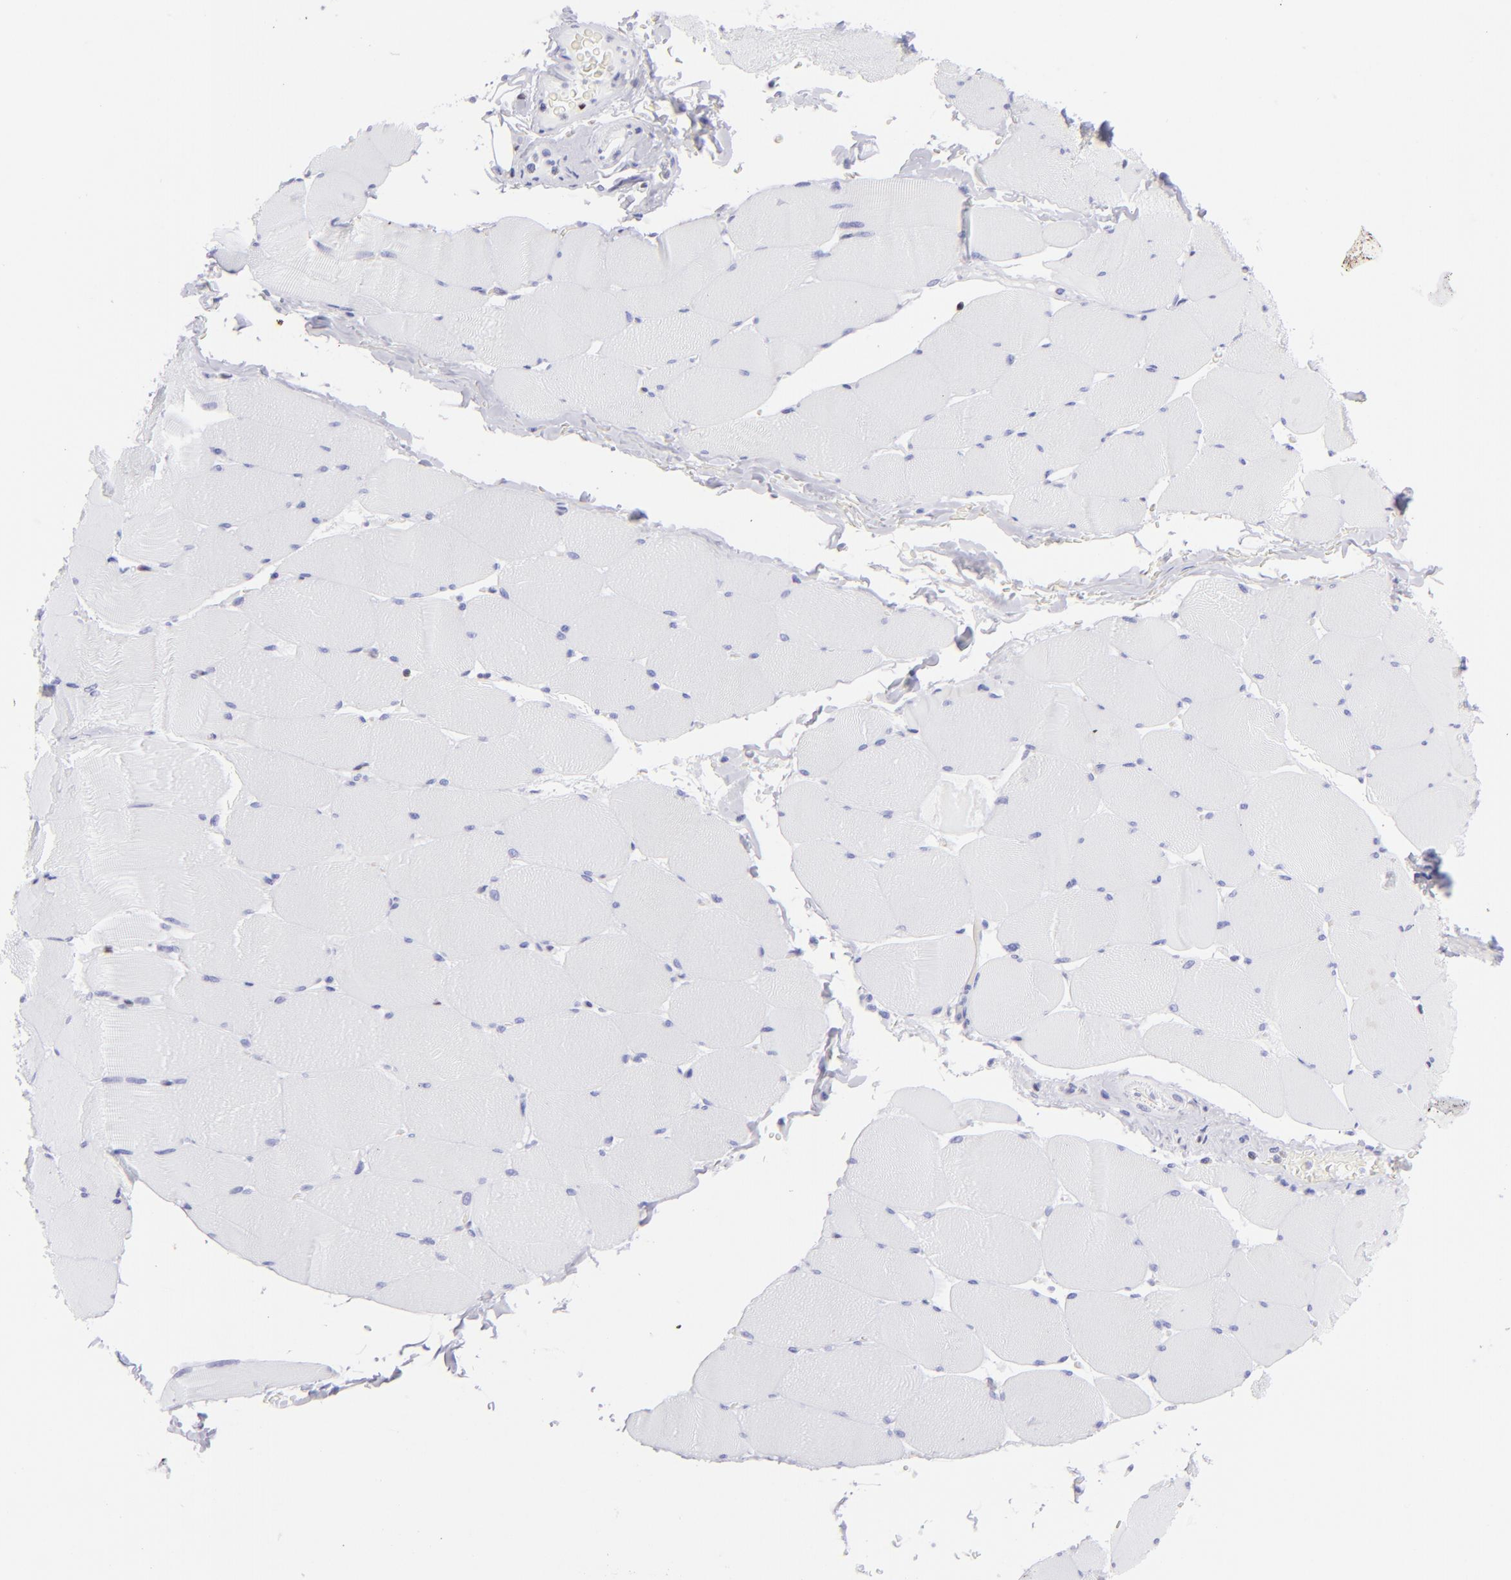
{"staining": {"intensity": "negative", "quantity": "none", "location": "none"}, "tissue": "skeletal muscle", "cell_type": "Myocytes", "image_type": "normal", "snomed": [{"axis": "morphology", "description": "Normal tissue, NOS"}, {"axis": "topography", "description": "Skeletal muscle"}], "caption": "The immunohistochemistry histopathology image has no significant expression in myocytes of skeletal muscle. (Stains: DAB immunohistochemistry with hematoxylin counter stain, Microscopy: brightfield microscopy at high magnification).", "gene": "ETS1", "patient": {"sex": "male", "age": 62}}